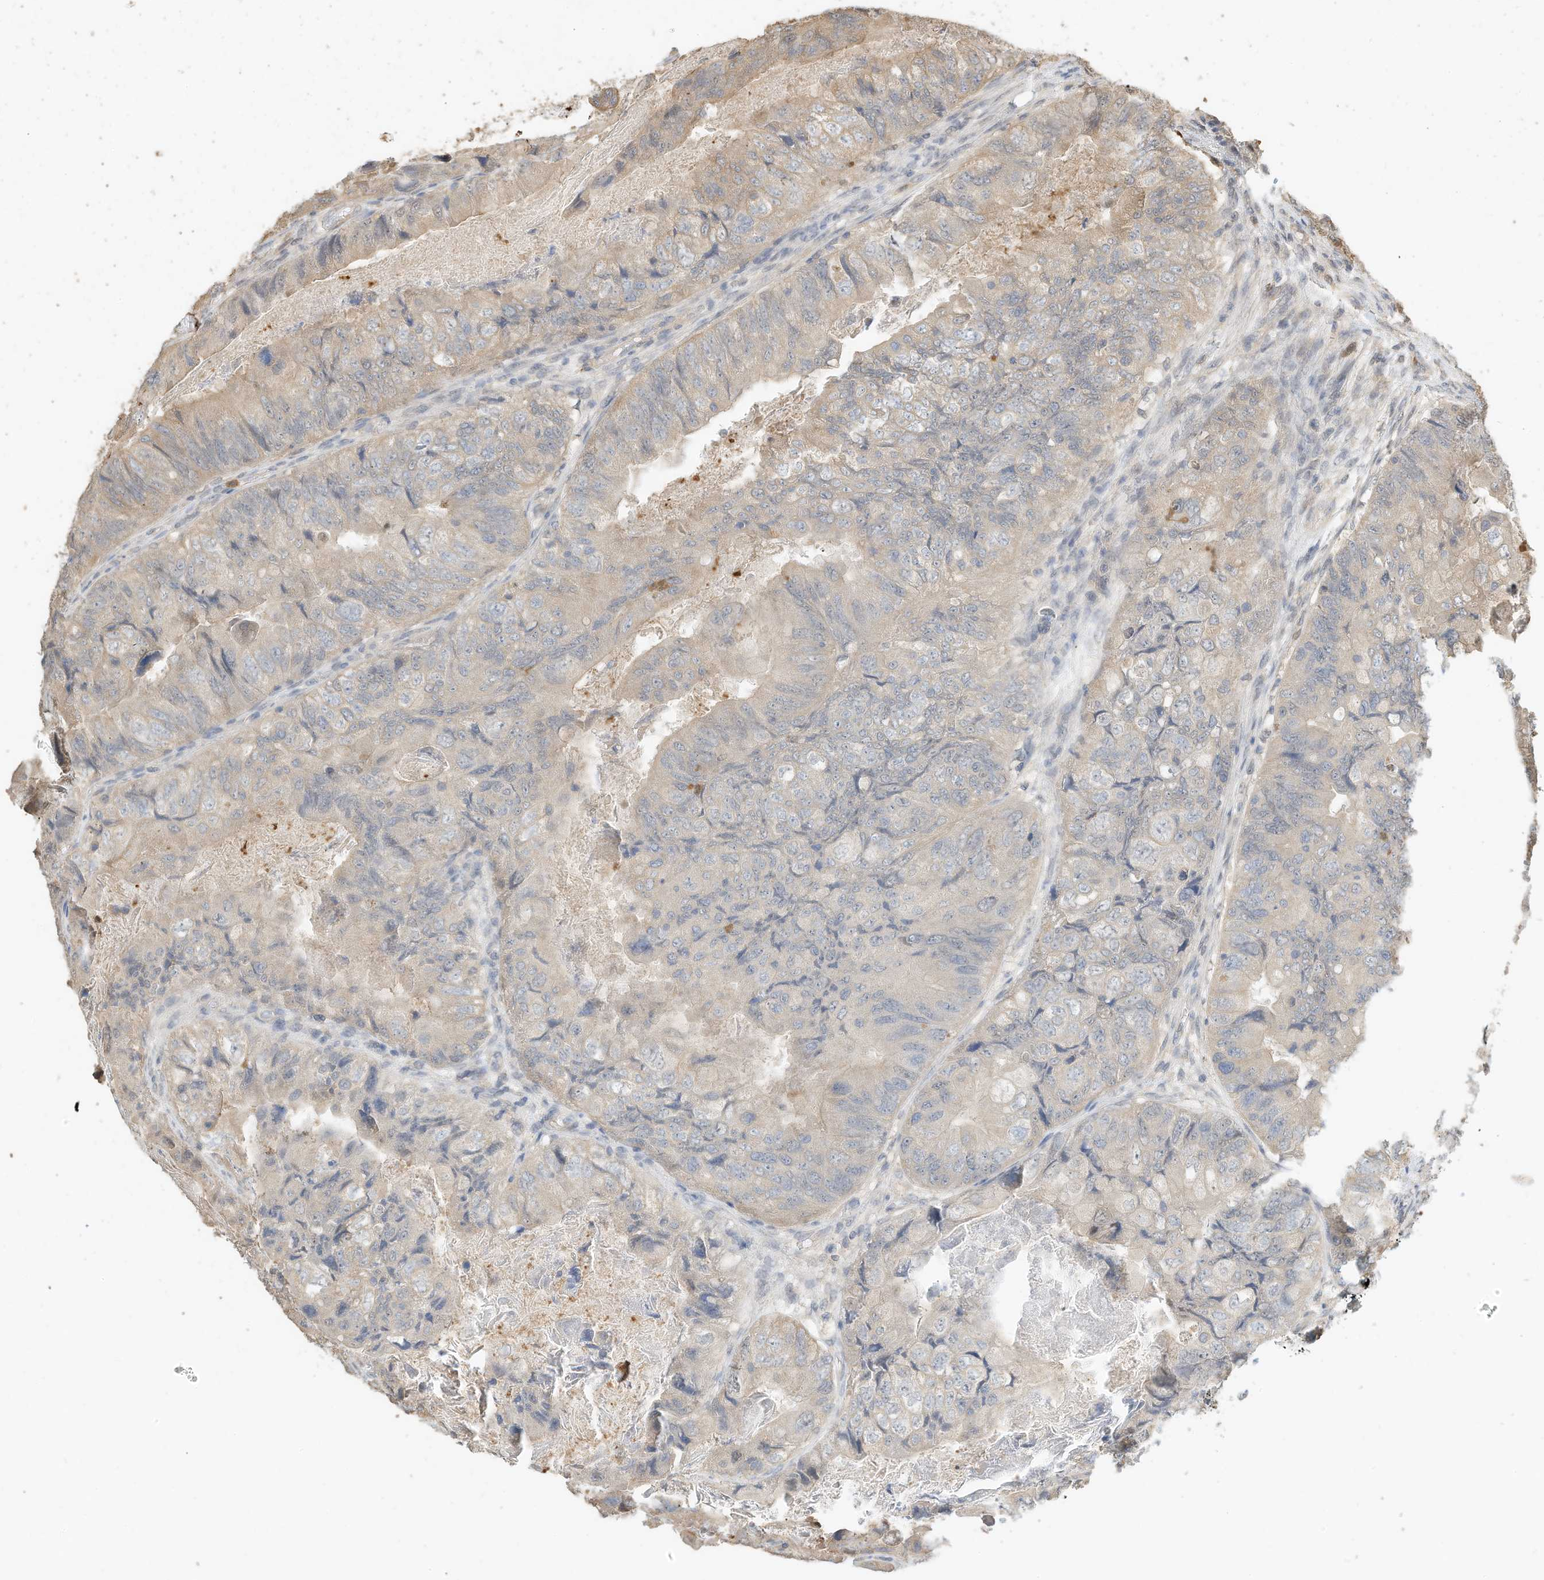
{"staining": {"intensity": "weak", "quantity": "<25%", "location": "cytoplasmic/membranous"}, "tissue": "colorectal cancer", "cell_type": "Tumor cells", "image_type": "cancer", "snomed": [{"axis": "morphology", "description": "Adenocarcinoma, NOS"}, {"axis": "topography", "description": "Rectum"}], "caption": "Tumor cells show no significant expression in colorectal adenocarcinoma. Nuclei are stained in blue.", "gene": "OFD1", "patient": {"sex": "male", "age": 63}}